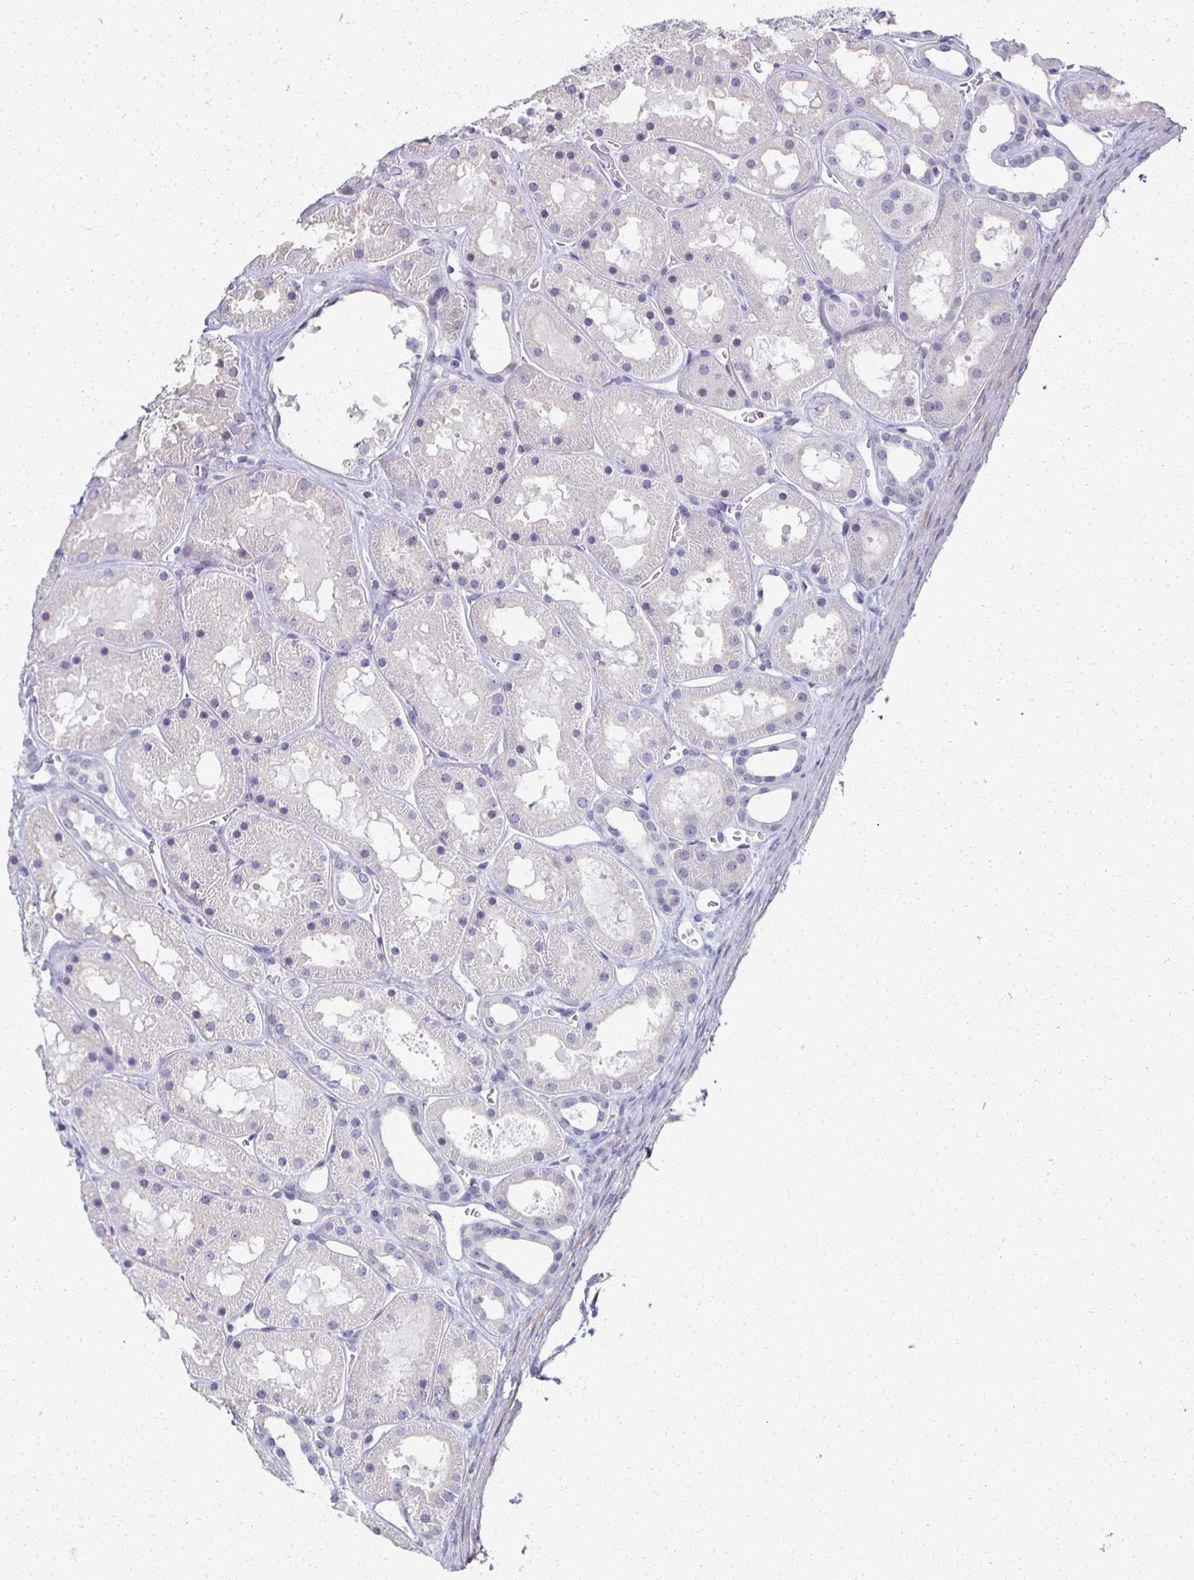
{"staining": {"intensity": "weak", "quantity": "<25%", "location": "cytoplasmic/membranous"}, "tissue": "kidney", "cell_type": "Cells in glomeruli", "image_type": "normal", "snomed": [{"axis": "morphology", "description": "Normal tissue, NOS"}, {"axis": "topography", "description": "Kidney"}], "caption": "The IHC histopathology image has no significant staining in cells in glomeruli of kidney.", "gene": "FOXO4", "patient": {"sex": "female", "age": 41}}